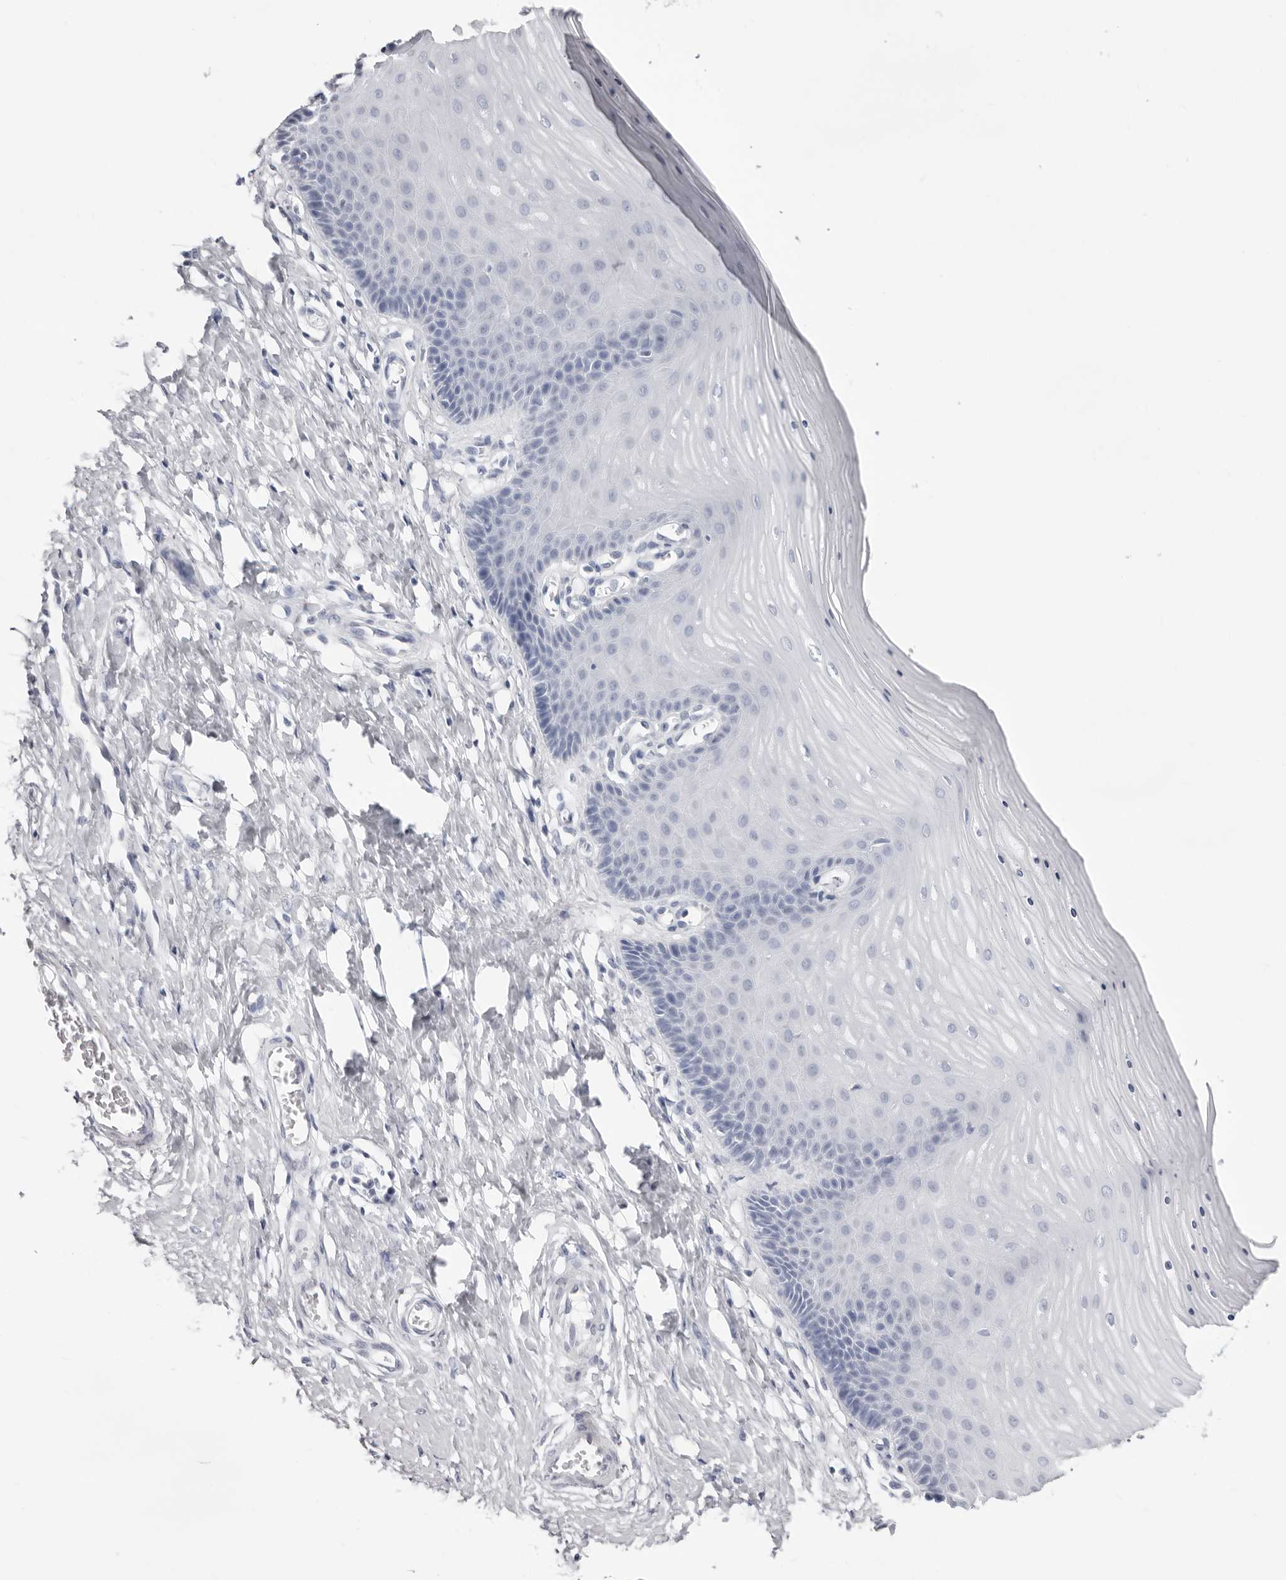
{"staining": {"intensity": "negative", "quantity": "none", "location": "none"}, "tissue": "cervix", "cell_type": "Glandular cells", "image_type": "normal", "snomed": [{"axis": "morphology", "description": "Normal tissue, NOS"}, {"axis": "topography", "description": "Cervix"}], "caption": "The photomicrograph reveals no staining of glandular cells in normal cervix.", "gene": "INSL3", "patient": {"sex": "female", "age": 55}}